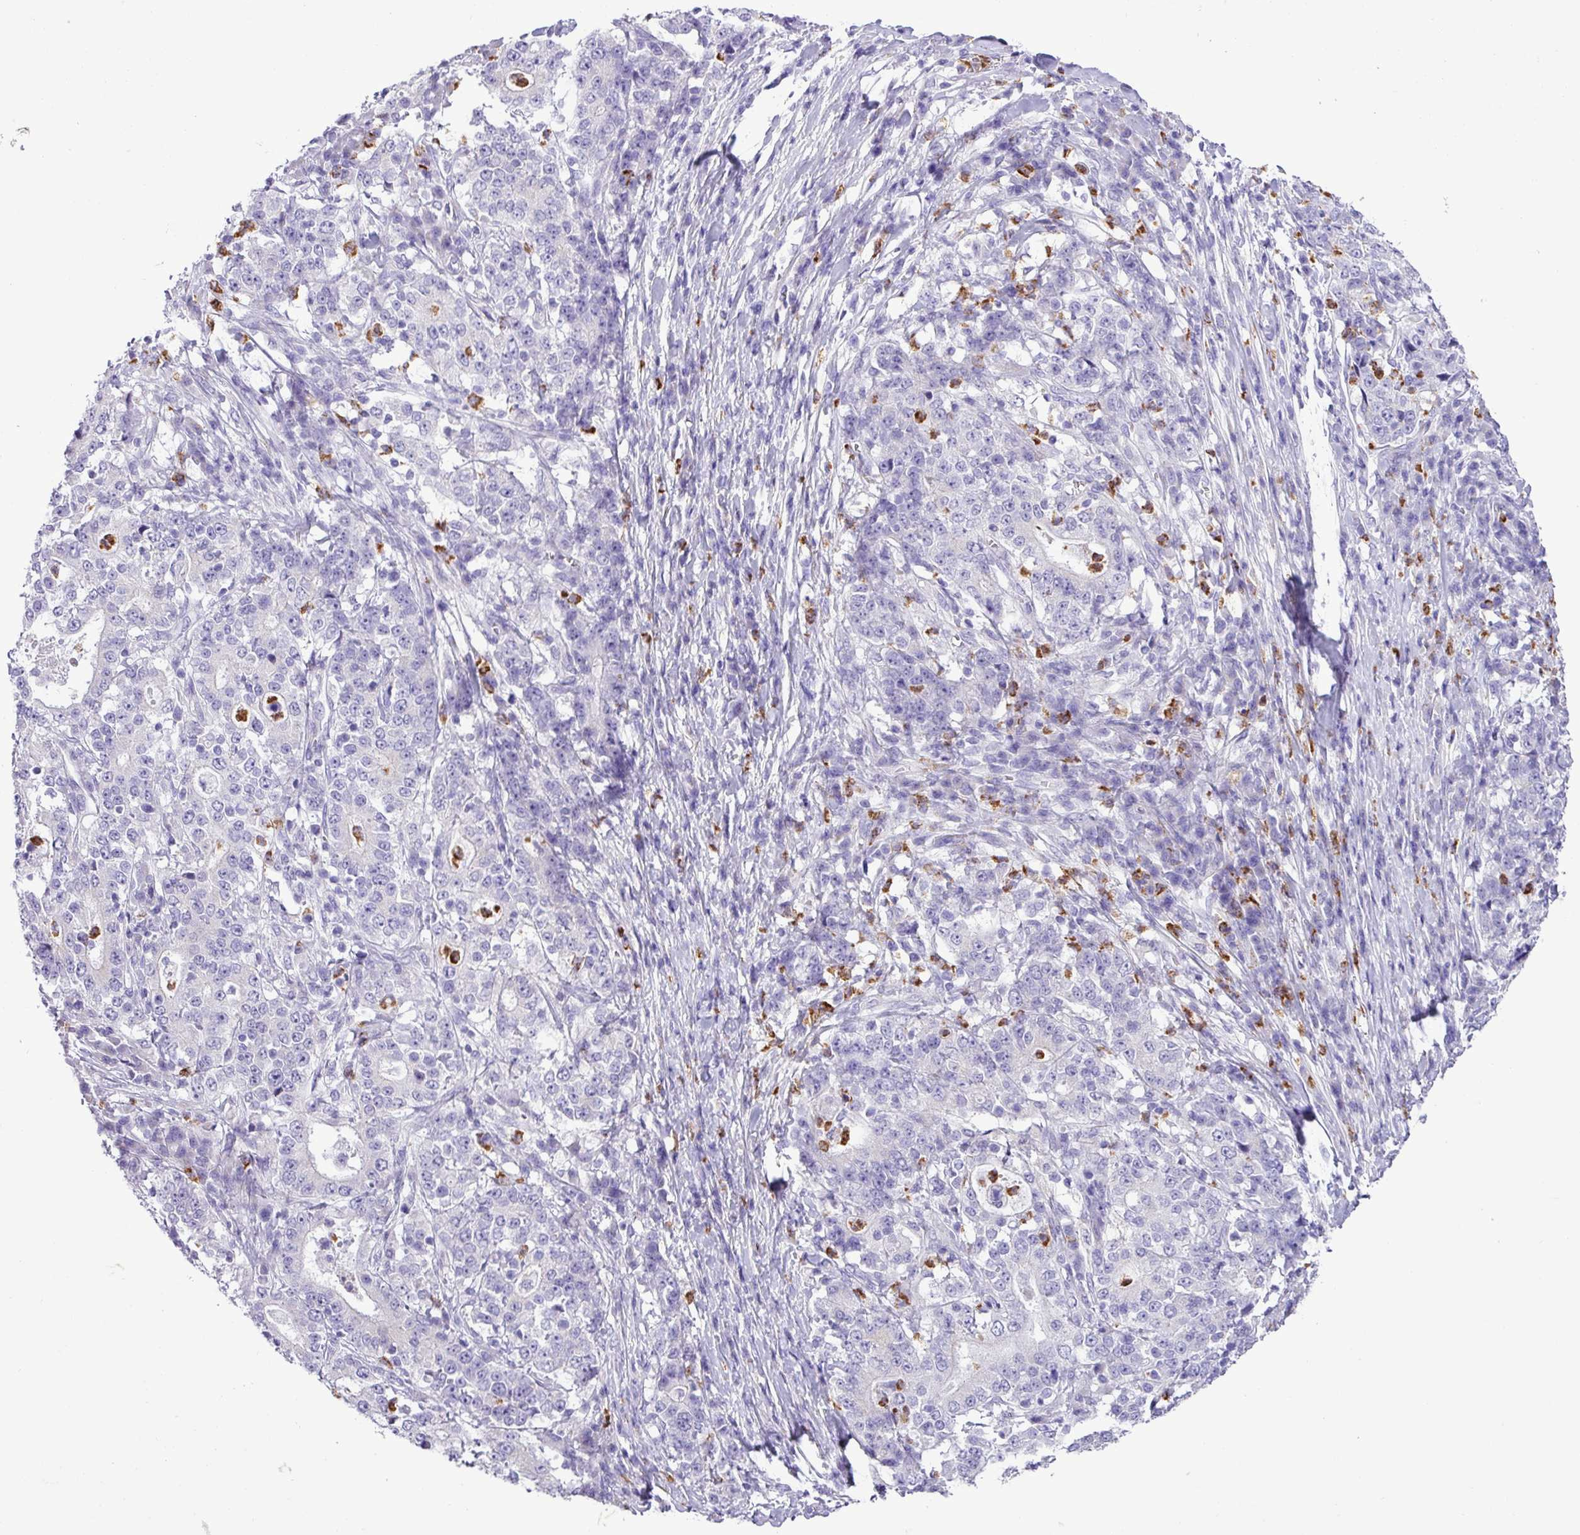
{"staining": {"intensity": "negative", "quantity": "none", "location": "none"}, "tissue": "stomach cancer", "cell_type": "Tumor cells", "image_type": "cancer", "snomed": [{"axis": "morphology", "description": "Normal tissue, NOS"}, {"axis": "morphology", "description": "Adenocarcinoma, NOS"}, {"axis": "topography", "description": "Stomach, upper"}, {"axis": "topography", "description": "Stomach"}], "caption": "Immunohistochemistry (IHC) photomicrograph of neoplastic tissue: stomach cancer stained with DAB (3,3'-diaminobenzidine) reveals no significant protein expression in tumor cells.", "gene": "ZSCAN5A", "patient": {"sex": "male", "age": 59}}